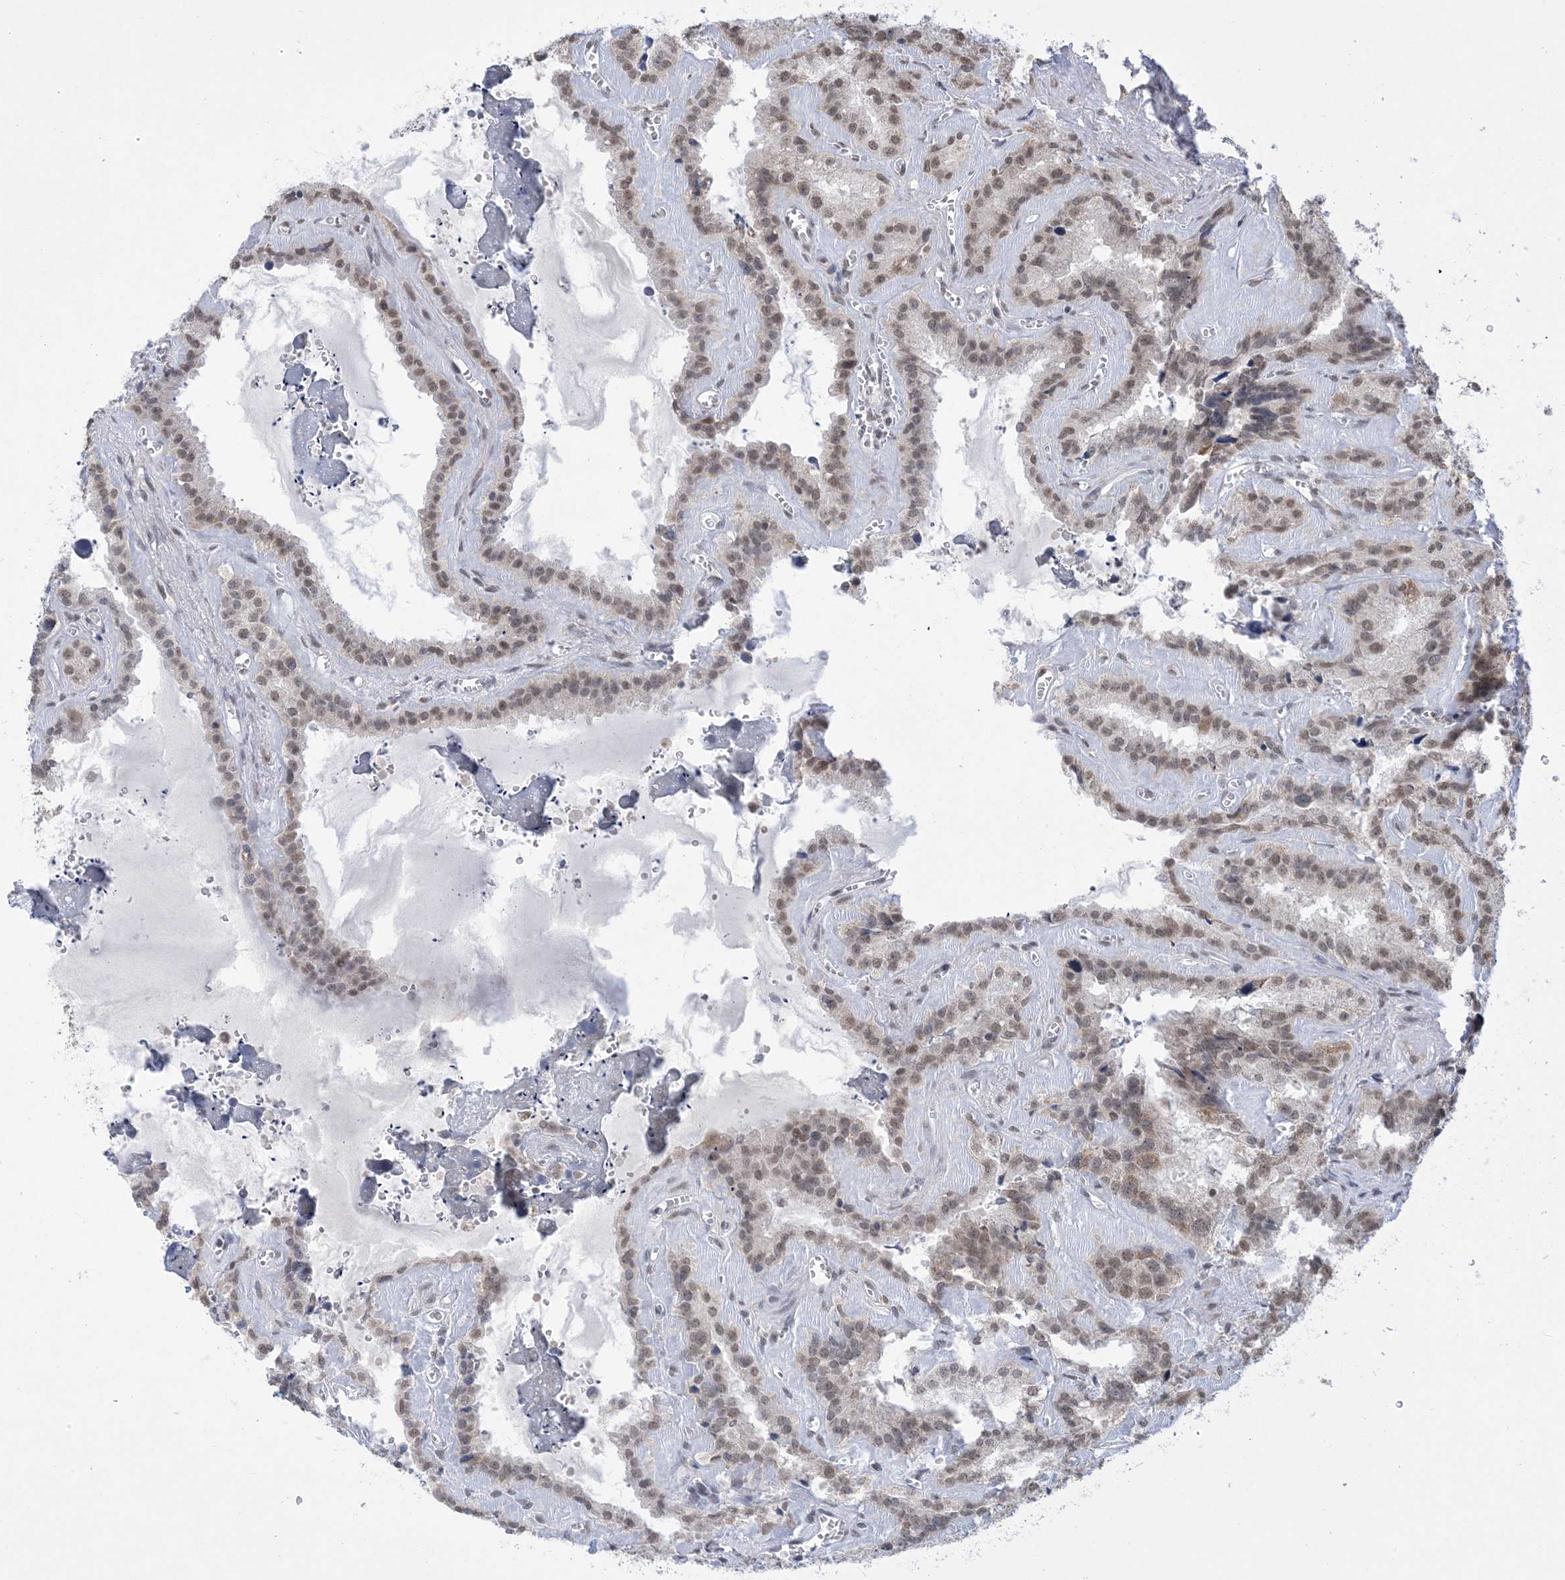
{"staining": {"intensity": "moderate", "quantity": ">75%", "location": "cytoplasmic/membranous,nuclear"}, "tissue": "seminal vesicle", "cell_type": "Glandular cells", "image_type": "normal", "snomed": [{"axis": "morphology", "description": "Normal tissue, NOS"}, {"axis": "topography", "description": "Prostate"}, {"axis": "topography", "description": "Seminal veicle"}], "caption": "Immunohistochemistry (IHC) (DAB (3,3'-diaminobenzidine)) staining of normal seminal vesicle shows moderate cytoplasmic/membranous,nuclear protein positivity in approximately >75% of glandular cells.", "gene": "TRMT10C", "patient": {"sex": "male", "age": 59}}